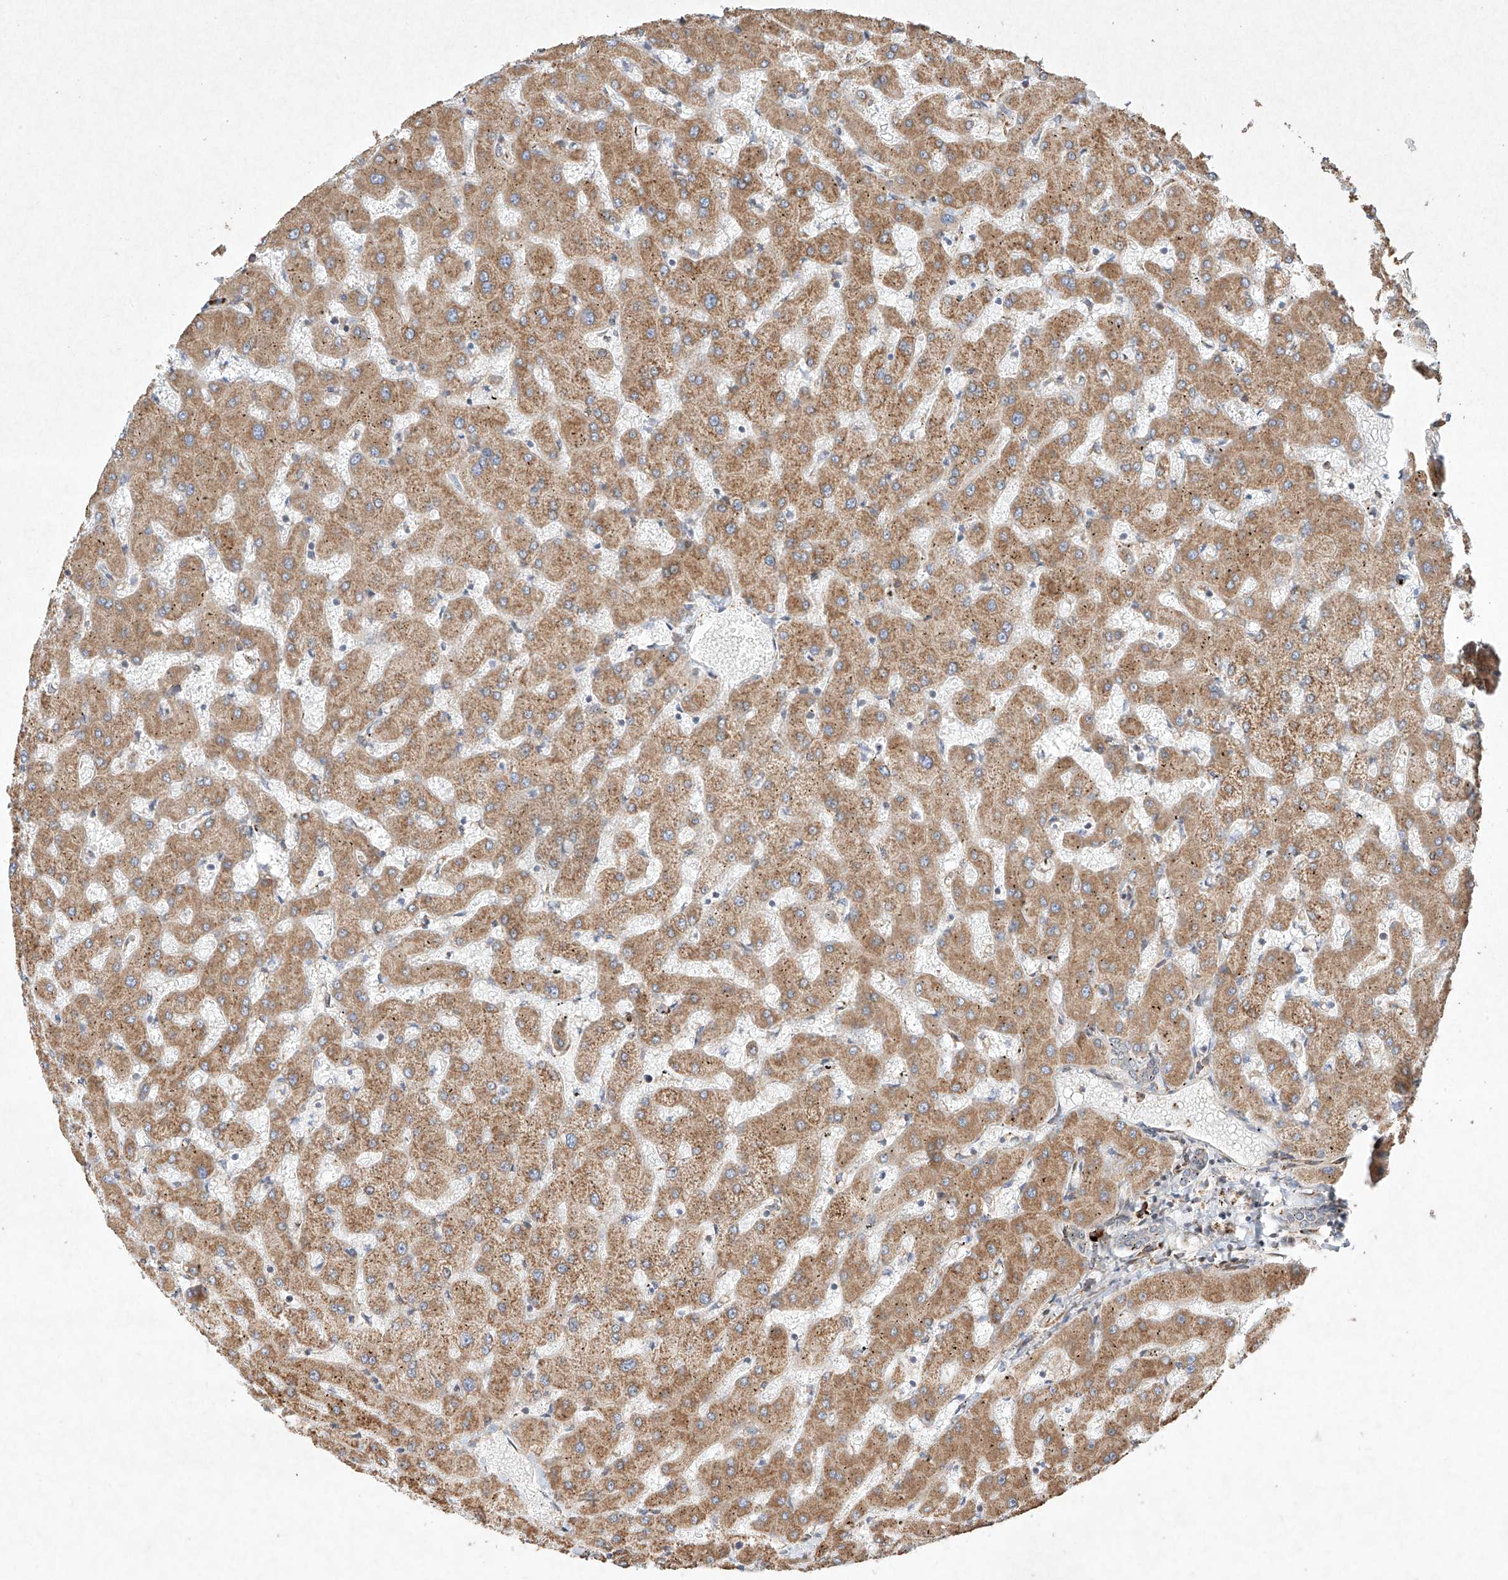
{"staining": {"intensity": "negative", "quantity": "none", "location": "none"}, "tissue": "liver", "cell_type": "Cholangiocytes", "image_type": "normal", "snomed": [{"axis": "morphology", "description": "Normal tissue, NOS"}, {"axis": "topography", "description": "Liver"}], "caption": "Photomicrograph shows no protein staining in cholangiocytes of benign liver.", "gene": "SEMA3B", "patient": {"sex": "female", "age": 63}}